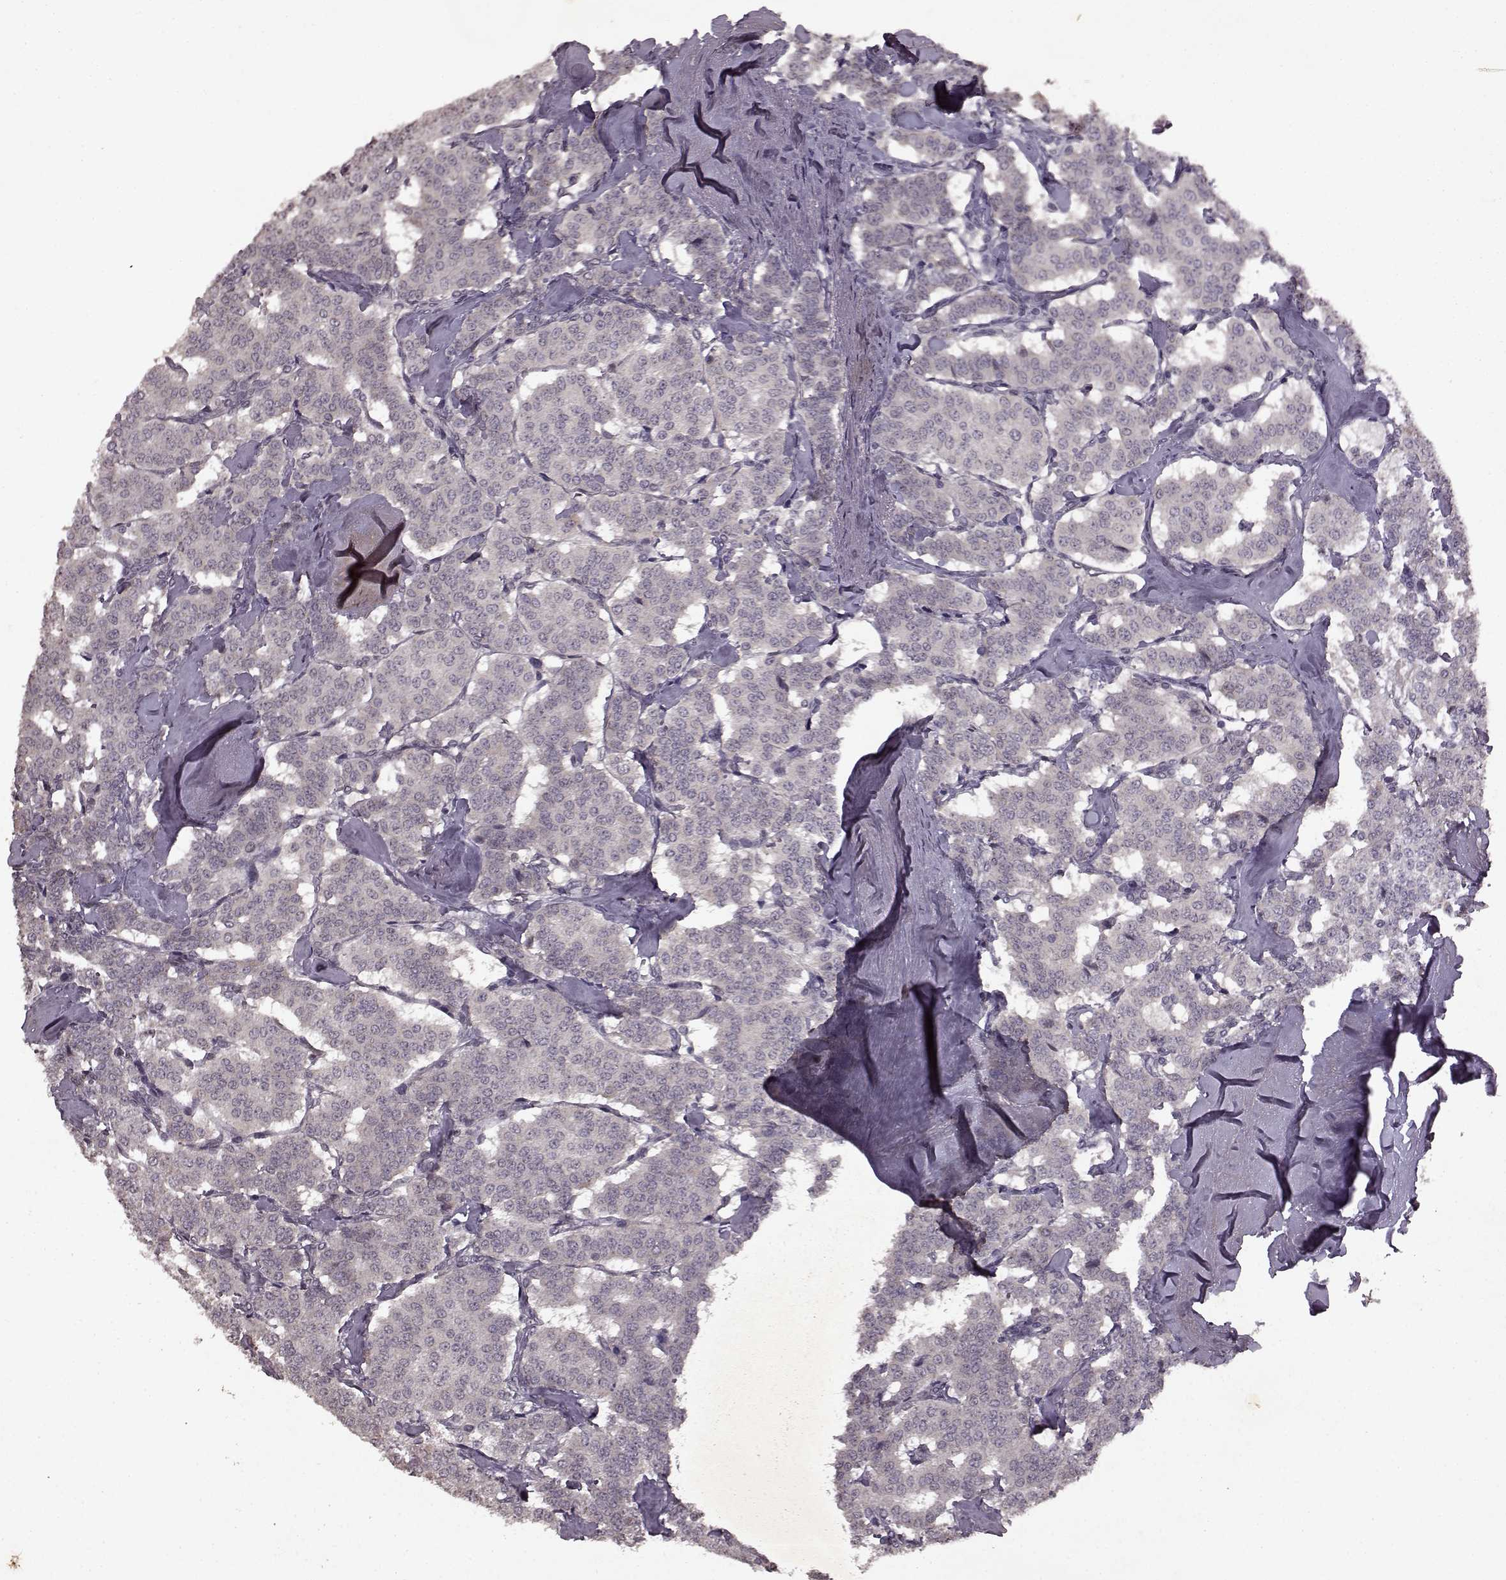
{"staining": {"intensity": "negative", "quantity": "none", "location": "none"}, "tissue": "carcinoid", "cell_type": "Tumor cells", "image_type": "cancer", "snomed": [{"axis": "morphology", "description": "Carcinoid, malignant, NOS"}, {"axis": "topography", "description": "Lung"}], "caption": "Immunohistochemistry of human carcinoid (malignant) displays no positivity in tumor cells.", "gene": "LHB", "patient": {"sex": "female", "age": 46}}